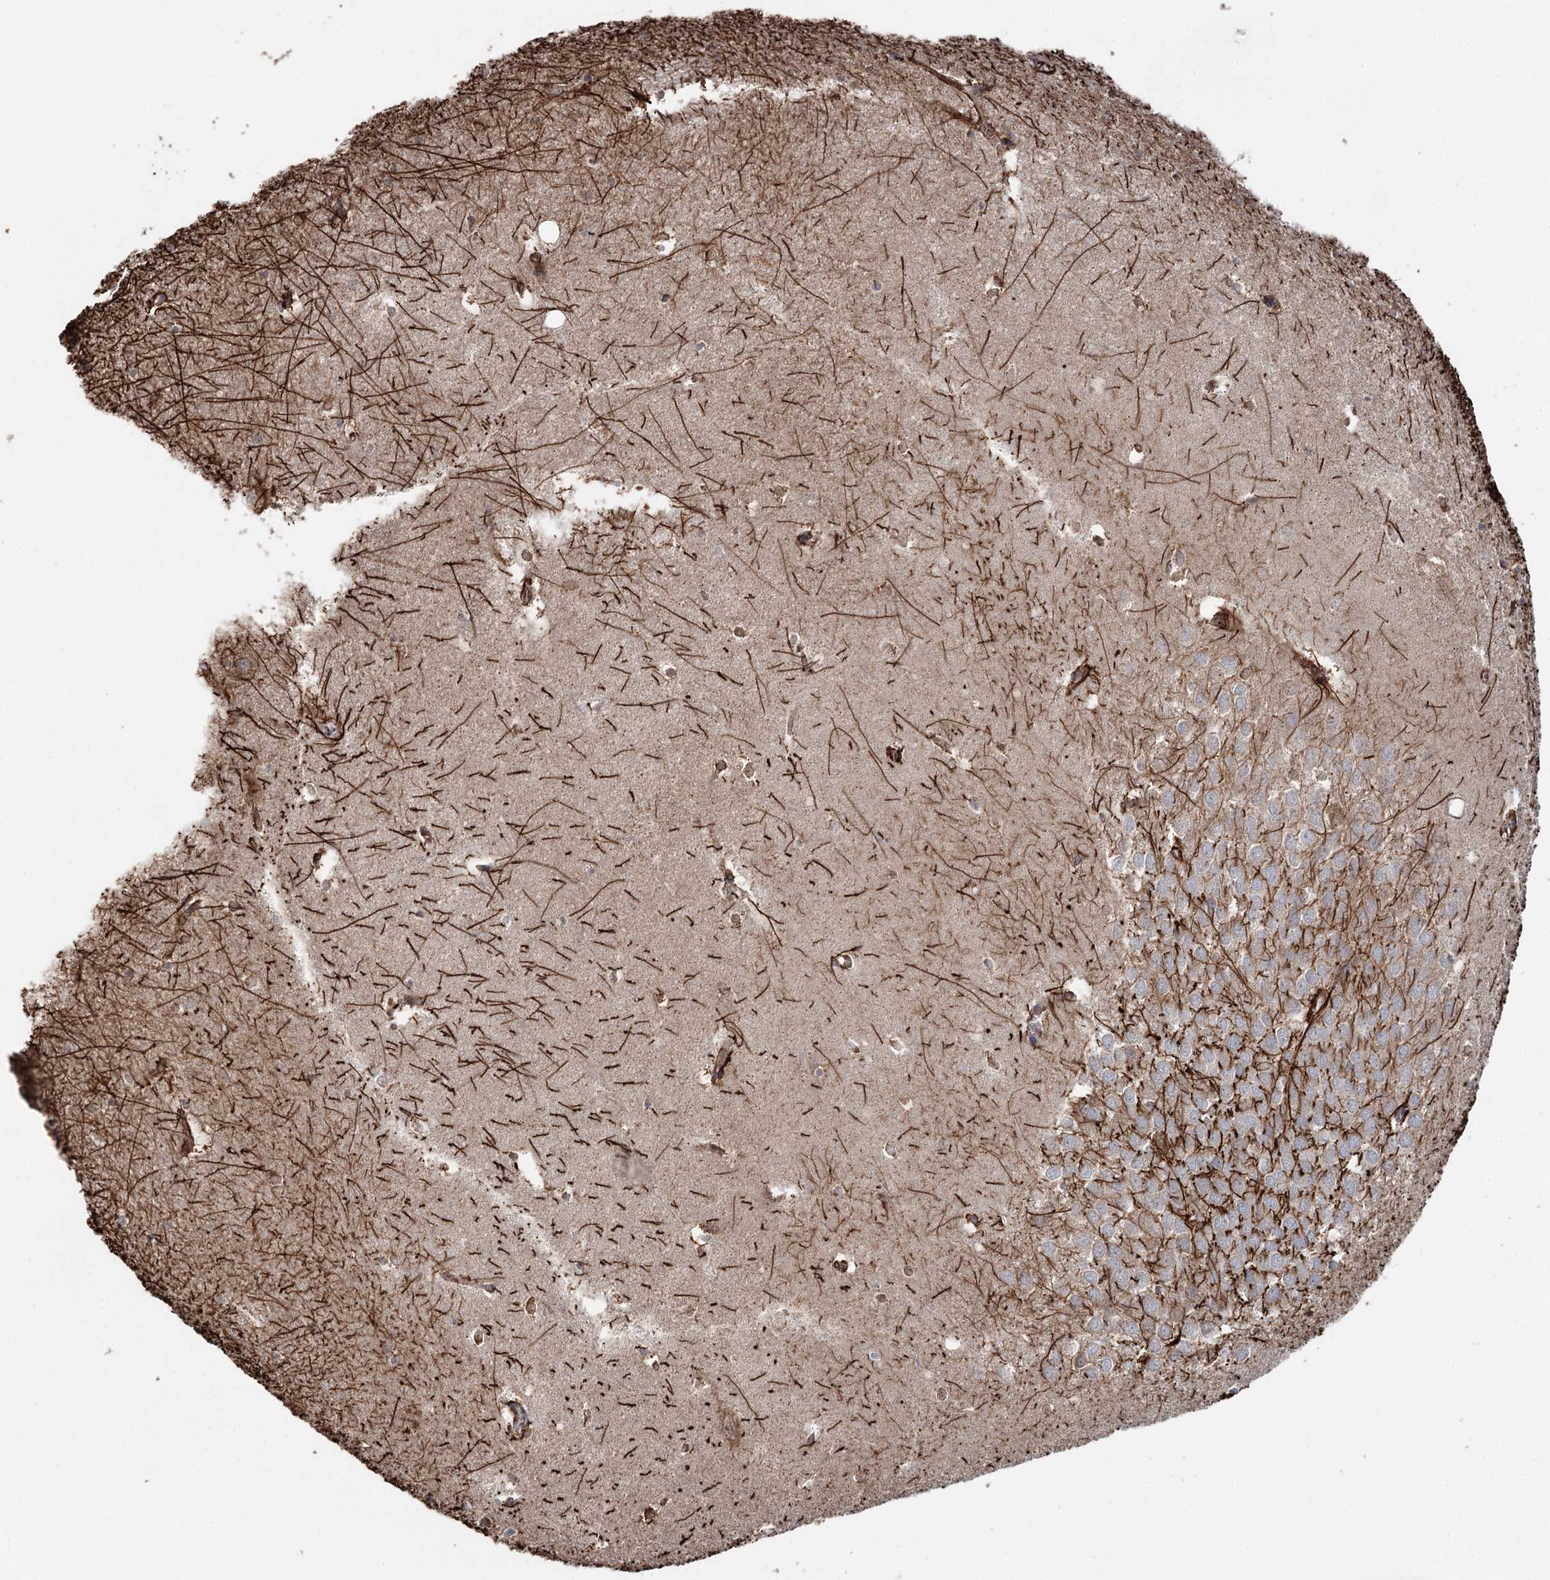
{"staining": {"intensity": "moderate", "quantity": "<25%", "location": "cytoplasmic/membranous"}, "tissue": "hippocampus", "cell_type": "Glial cells", "image_type": "normal", "snomed": [{"axis": "morphology", "description": "Normal tissue, NOS"}, {"axis": "topography", "description": "Hippocampus"}], "caption": "Immunohistochemistry micrograph of benign hippocampus: hippocampus stained using immunohistochemistry exhibits low levels of moderate protein expression localized specifically in the cytoplasmic/membranous of glial cells, appearing as a cytoplasmic/membranous brown color.", "gene": "APH1A", "patient": {"sex": "female", "age": 64}}